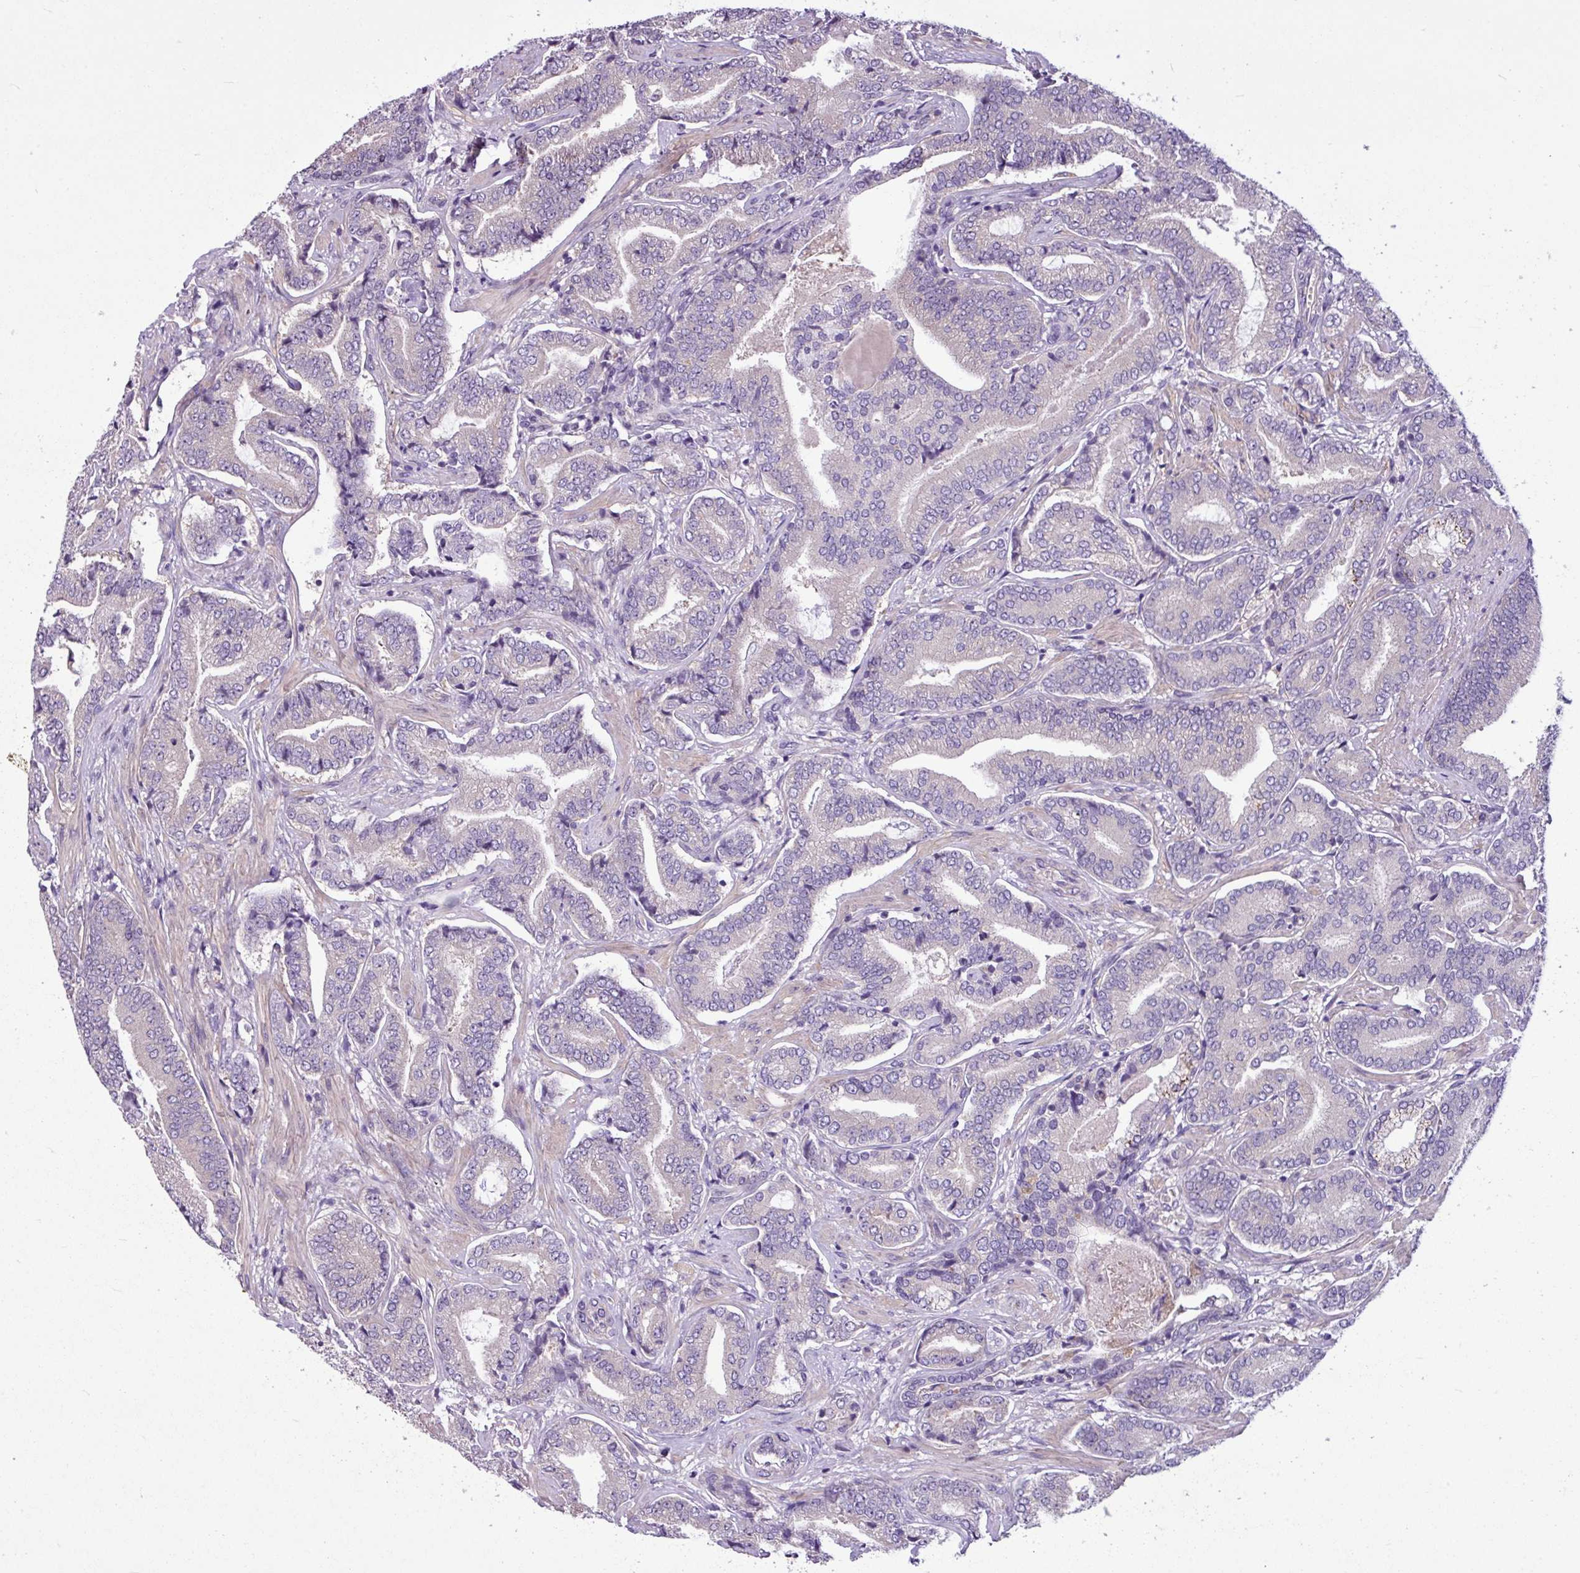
{"staining": {"intensity": "negative", "quantity": "none", "location": "none"}, "tissue": "prostate cancer", "cell_type": "Tumor cells", "image_type": "cancer", "snomed": [{"axis": "morphology", "description": "Adenocarcinoma, Low grade"}, {"axis": "topography", "description": "Prostate and seminal vesicle, NOS"}], "caption": "Immunohistochemistry (IHC) photomicrograph of neoplastic tissue: low-grade adenocarcinoma (prostate) stained with DAB (3,3'-diaminobenzidine) exhibits no significant protein expression in tumor cells. (Stains: DAB IHC with hematoxylin counter stain, Microscopy: brightfield microscopy at high magnification).", "gene": "MROH2A", "patient": {"sex": "male", "age": 61}}